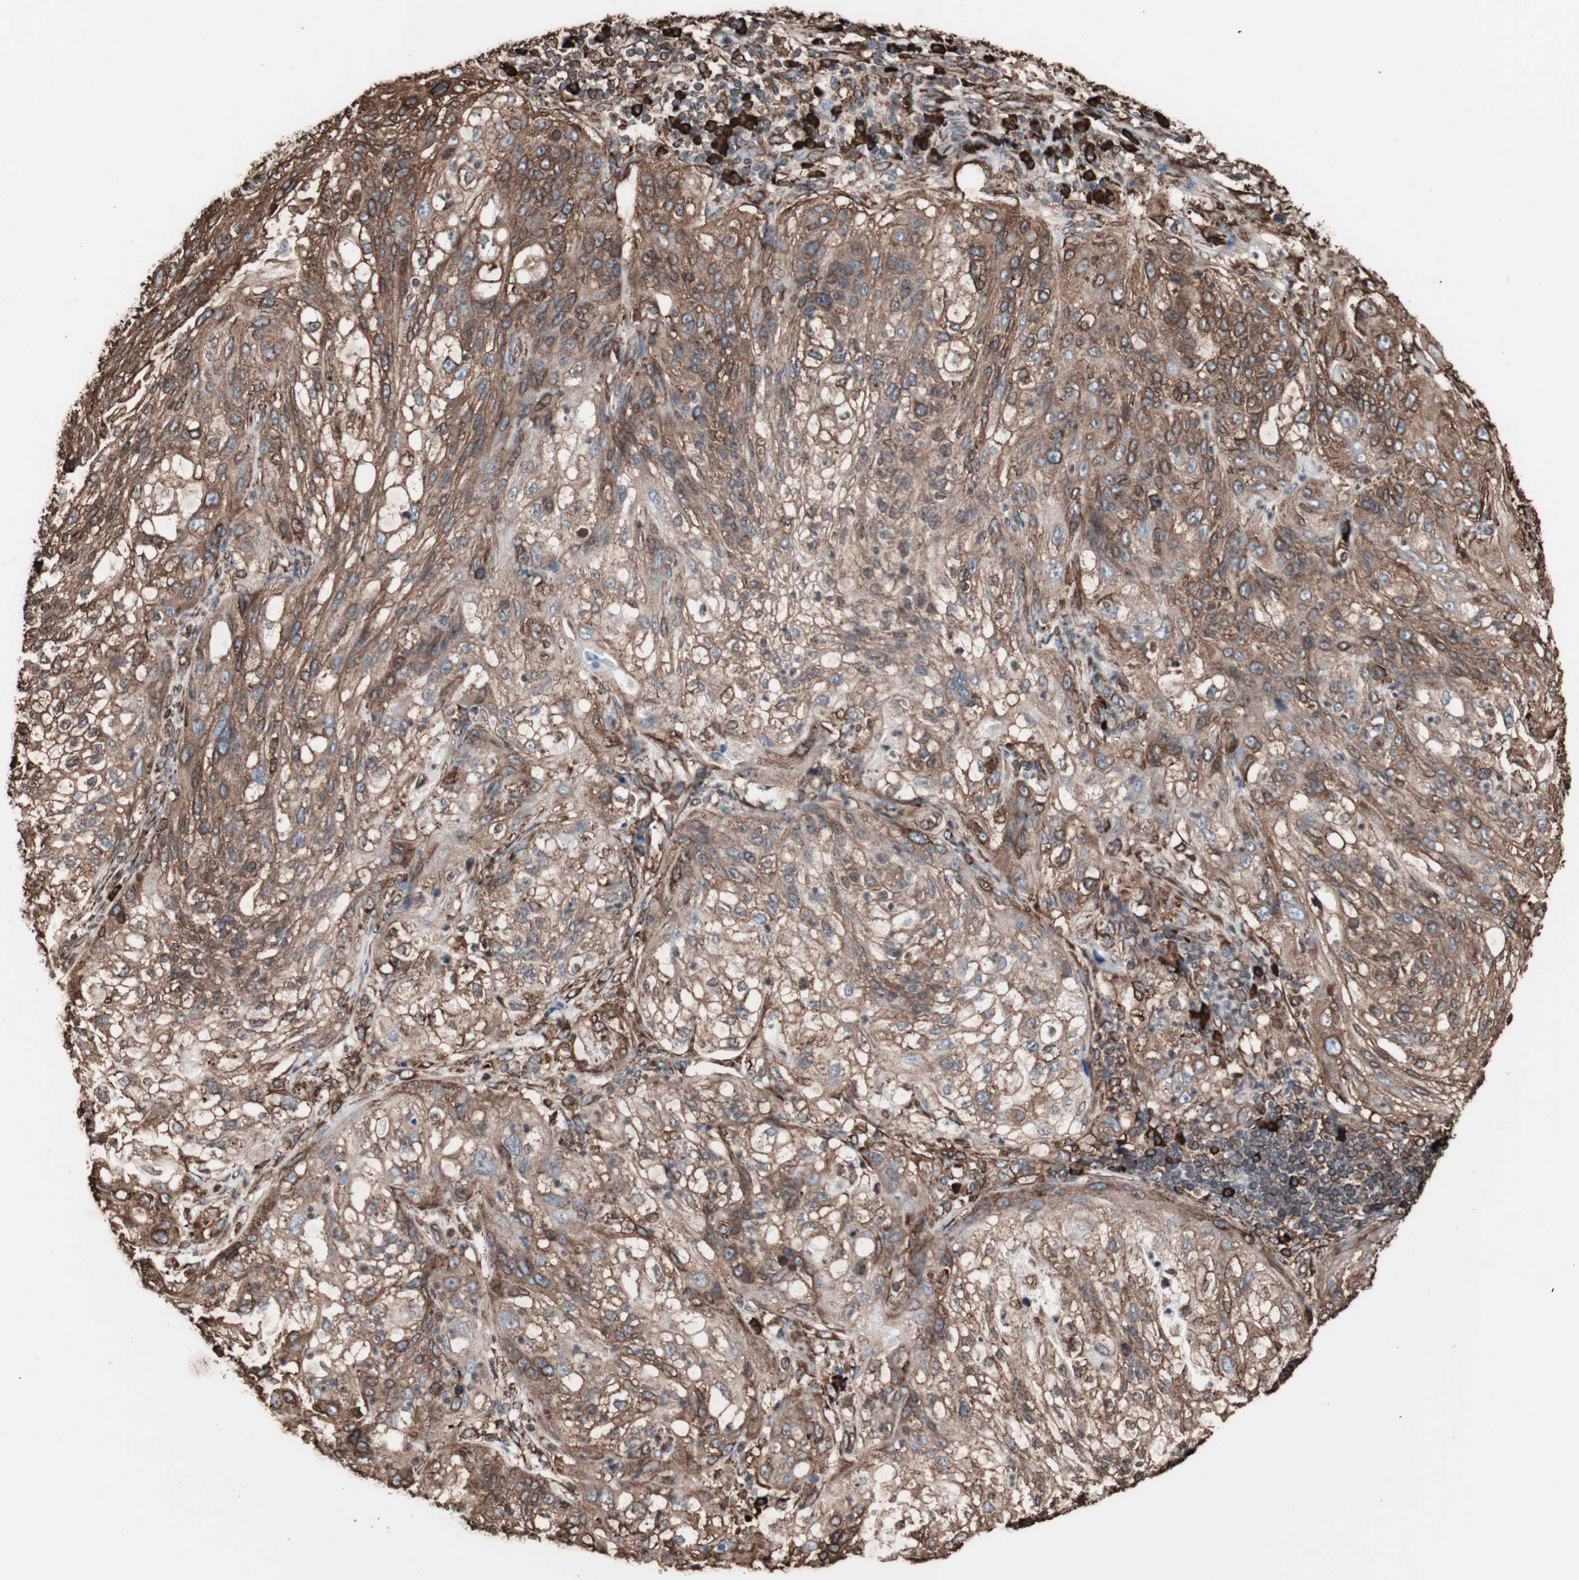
{"staining": {"intensity": "moderate", "quantity": ">75%", "location": "cytoplasmic/membranous"}, "tissue": "lung cancer", "cell_type": "Tumor cells", "image_type": "cancer", "snomed": [{"axis": "morphology", "description": "Inflammation, NOS"}, {"axis": "morphology", "description": "Squamous cell carcinoma, NOS"}, {"axis": "topography", "description": "Lymph node"}, {"axis": "topography", "description": "Soft tissue"}, {"axis": "topography", "description": "Lung"}], "caption": "Lung squamous cell carcinoma stained with a brown dye displays moderate cytoplasmic/membranous positive expression in approximately >75% of tumor cells.", "gene": "HSP90B1", "patient": {"sex": "male", "age": 66}}